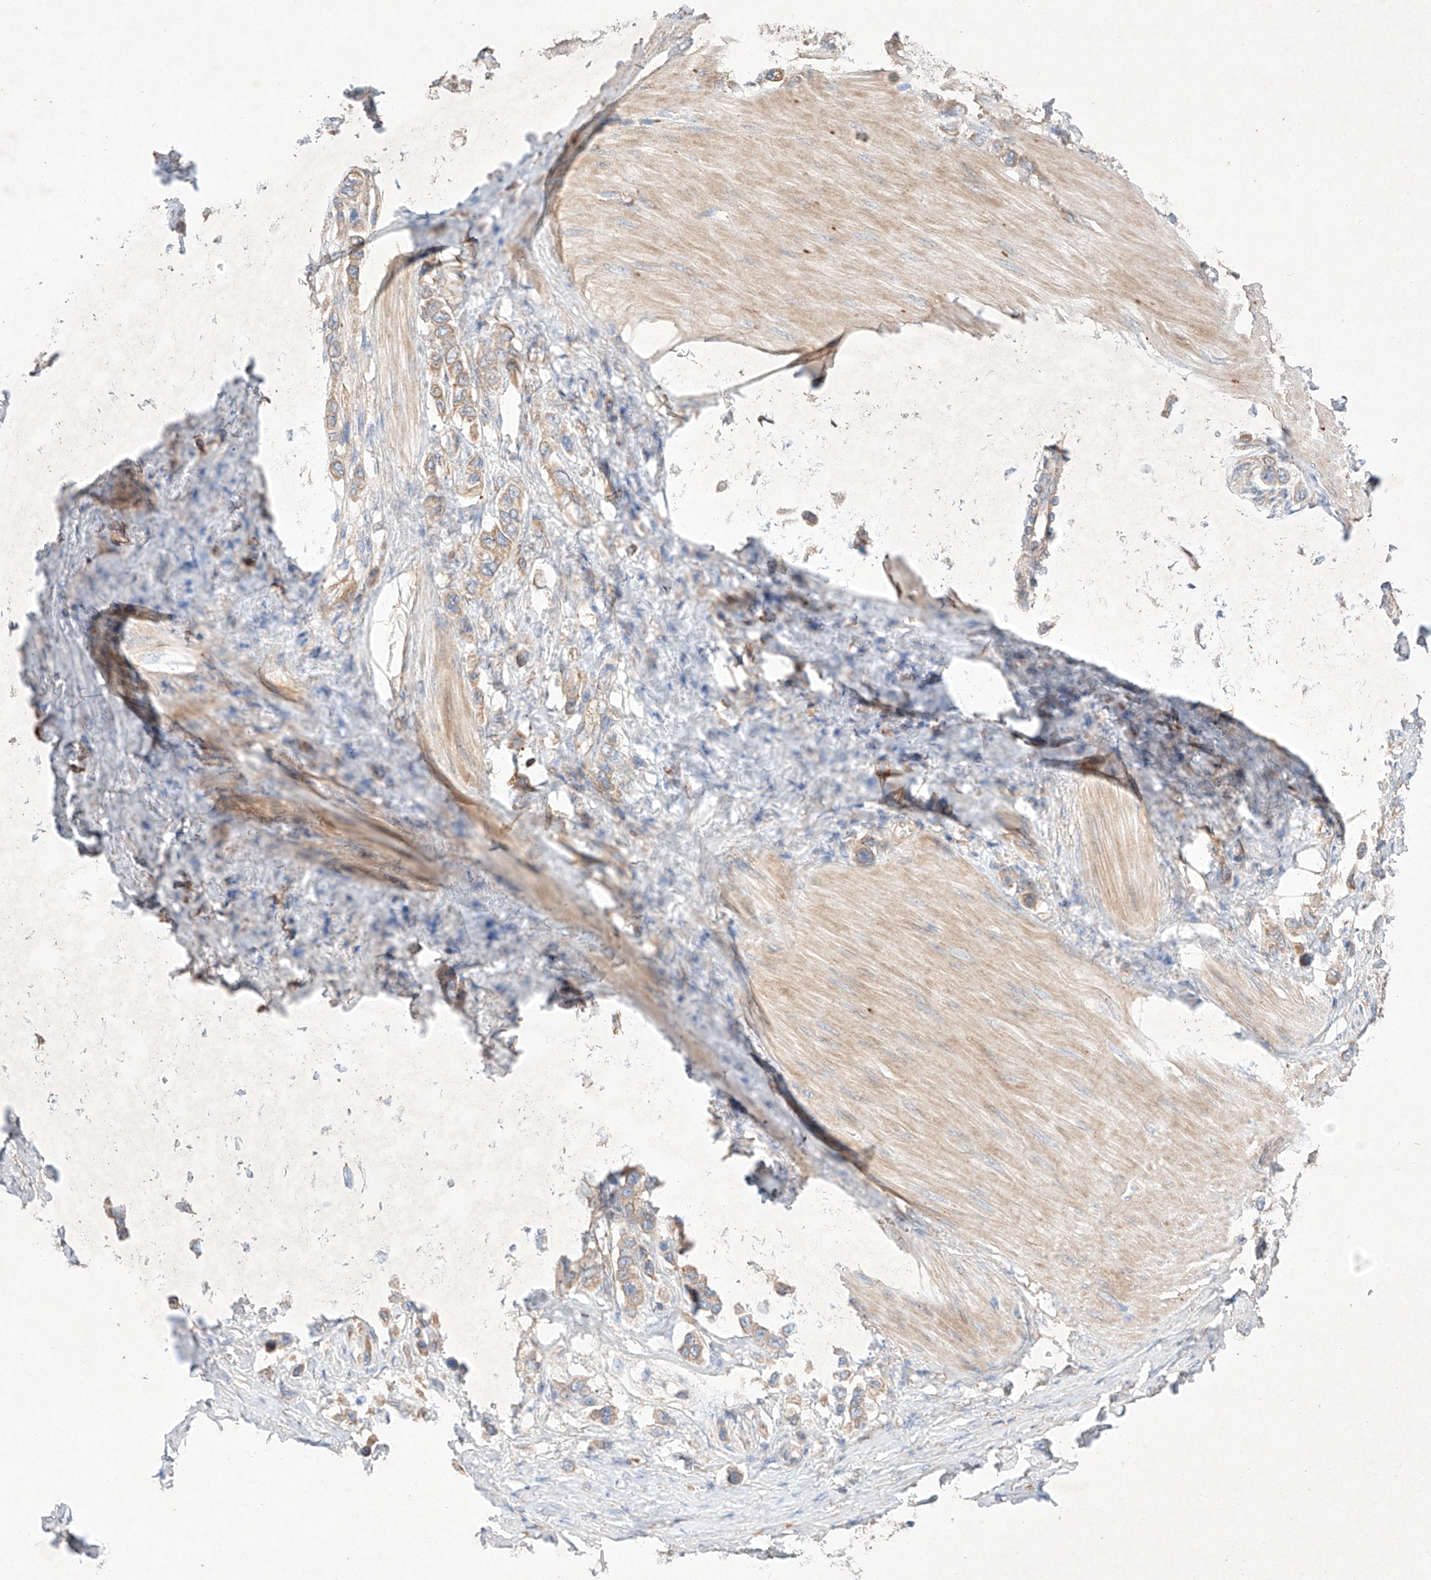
{"staining": {"intensity": "weak", "quantity": ">75%", "location": "cytoplasmic/membranous"}, "tissue": "stomach cancer", "cell_type": "Tumor cells", "image_type": "cancer", "snomed": [{"axis": "morphology", "description": "Adenocarcinoma, NOS"}, {"axis": "topography", "description": "Stomach"}], "caption": "IHC micrograph of neoplastic tissue: human stomach cancer (adenocarcinoma) stained using IHC exhibits low levels of weak protein expression localized specifically in the cytoplasmic/membranous of tumor cells, appearing as a cytoplasmic/membranous brown color.", "gene": "C6orf62", "patient": {"sex": "female", "age": 65}}